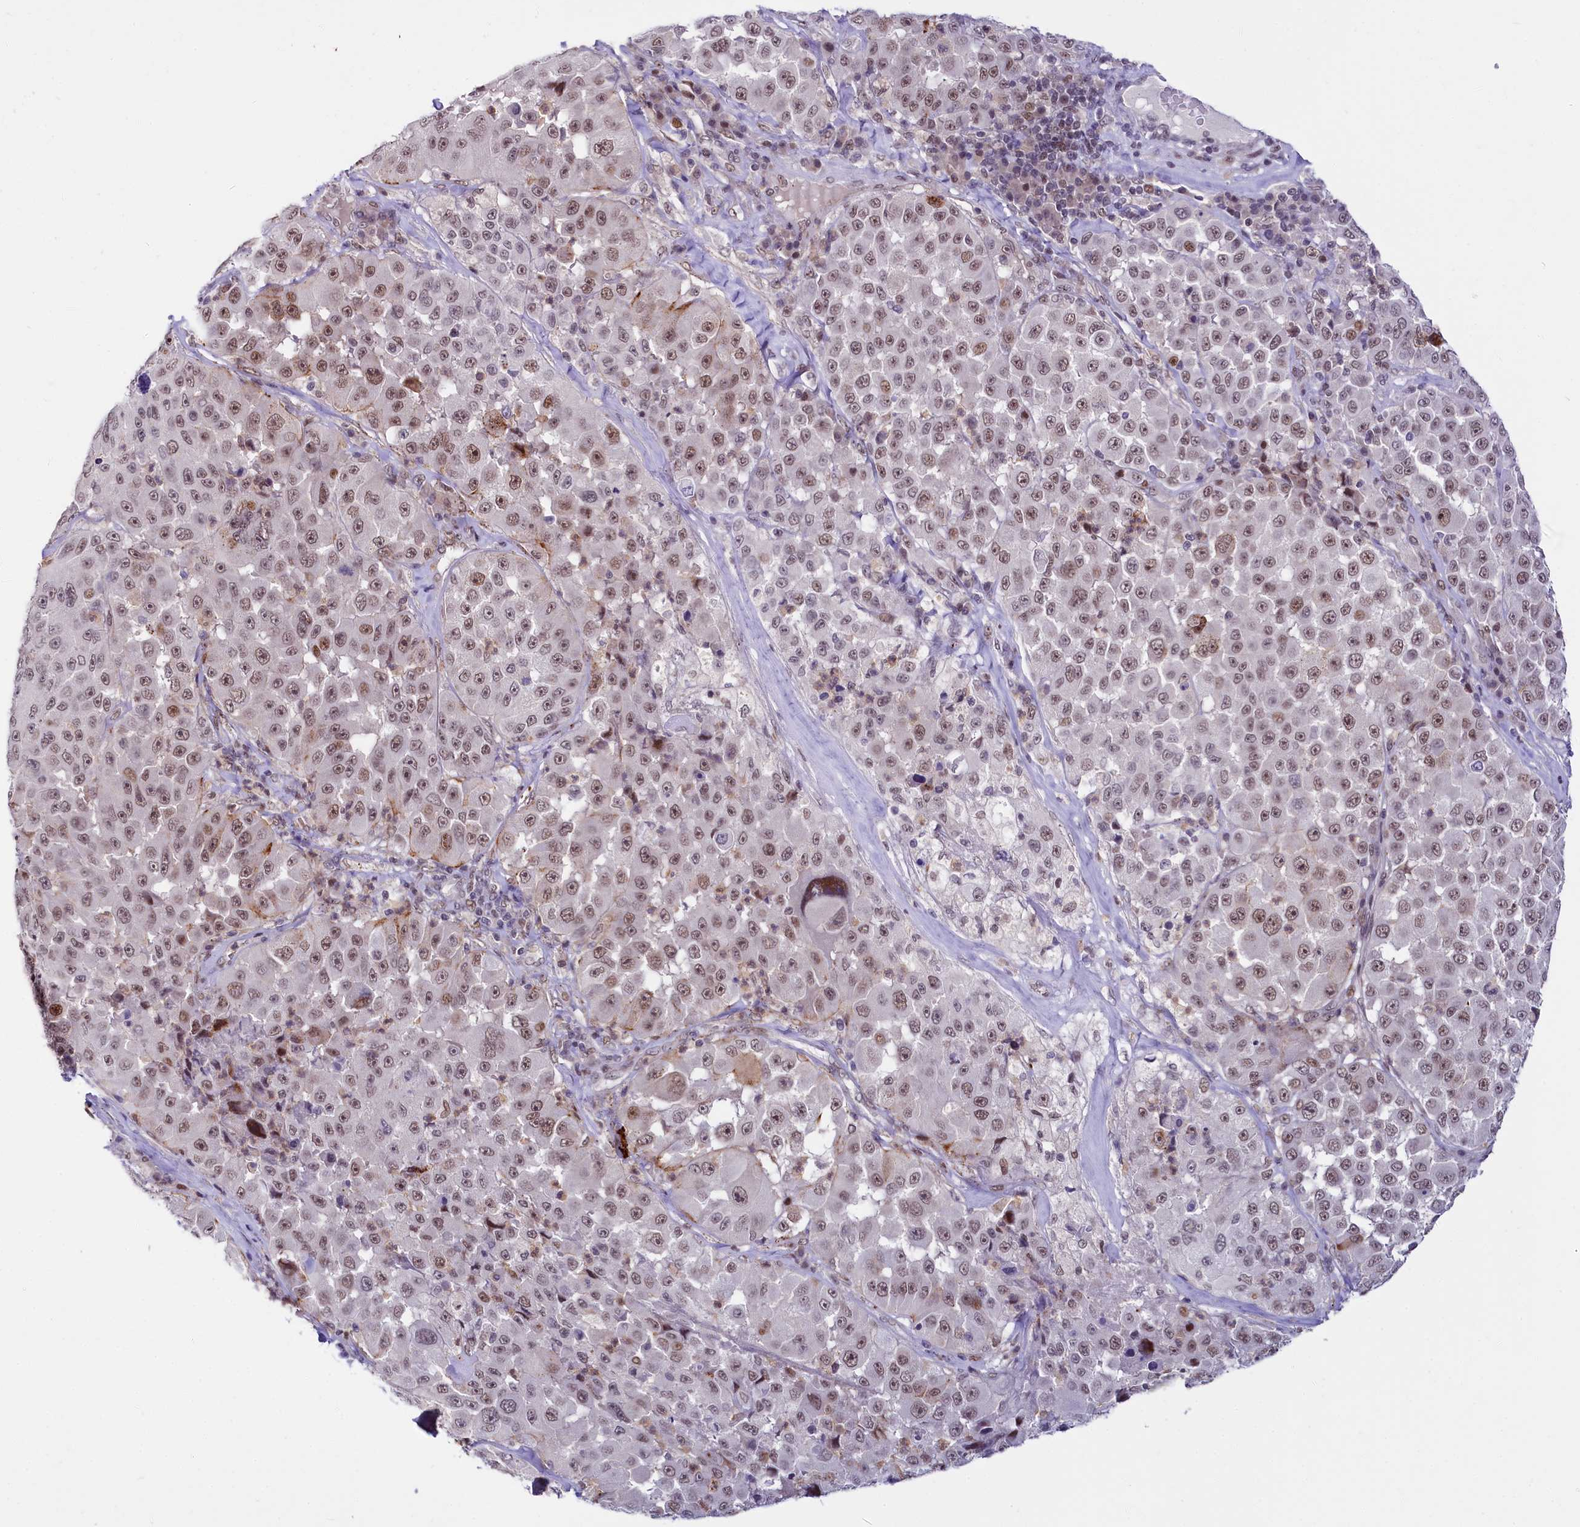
{"staining": {"intensity": "moderate", "quantity": "25%-75%", "location": "nuclear"}, "tissue": "melanoma", "cell_type": "Tumor cells", "image_type": "cancer", "snomed": [{"axis": "morphology", "description": "Malignant melanoma, Metastatic site"}, {"axis": "topography", "description": "Lymph node"}], "caption": "Malignant melanoma (metastatic site) stained with DAB (3,3'-diaminobenzidine) immunohistochemistry (IHC) reveals medium levels of moderate nuclear staining in about 25%-75% of tumor cells. (IHC, brightfield microscopy, high magnification).", "gene": "SCAF11", "patient": {"sex": "male", "age": 62}}